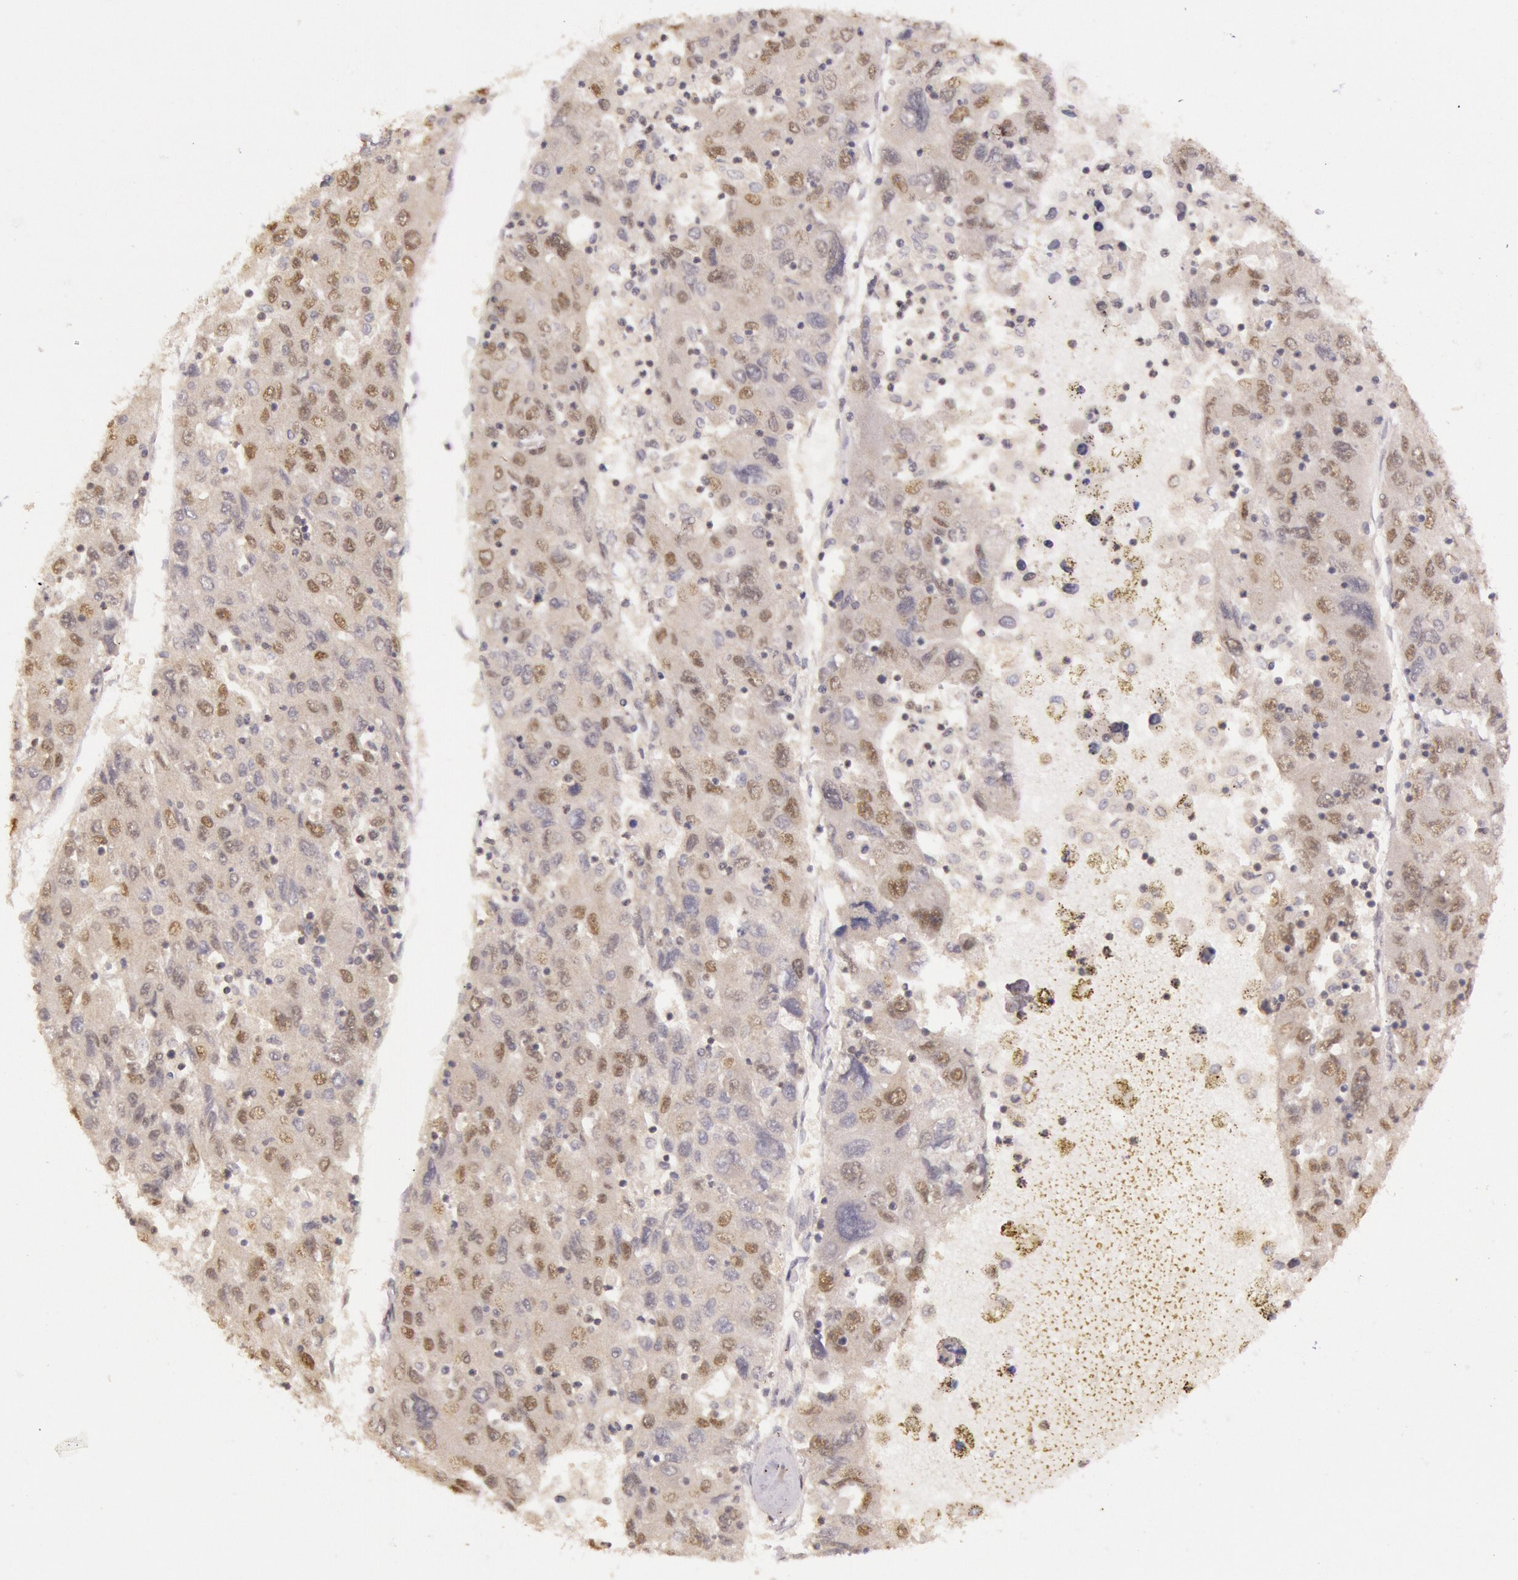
{"staining": {"intensity": "weak", "quantity": "25%-75%", "location": "cytoplasmic/membranous,nuclear"}, "tissue": "liver cancer", "cell_type": "Tumor cells", "image_type": "cancer", "snomed": [{"axis": "morphology", "description": "Carcinoma, Hepatocellular, NOS"}, {"axis": "topography", "description": "Liver"}], "caption": "Protein analysis of hepatocellular carcinoma (liver) tissue demonstrates weak cytoplasmic/membranous and nuclear expression in about 25%-75% of tumor cells.", "gene": "RTL10", "patient": {"sex": "male", "age": 49}}